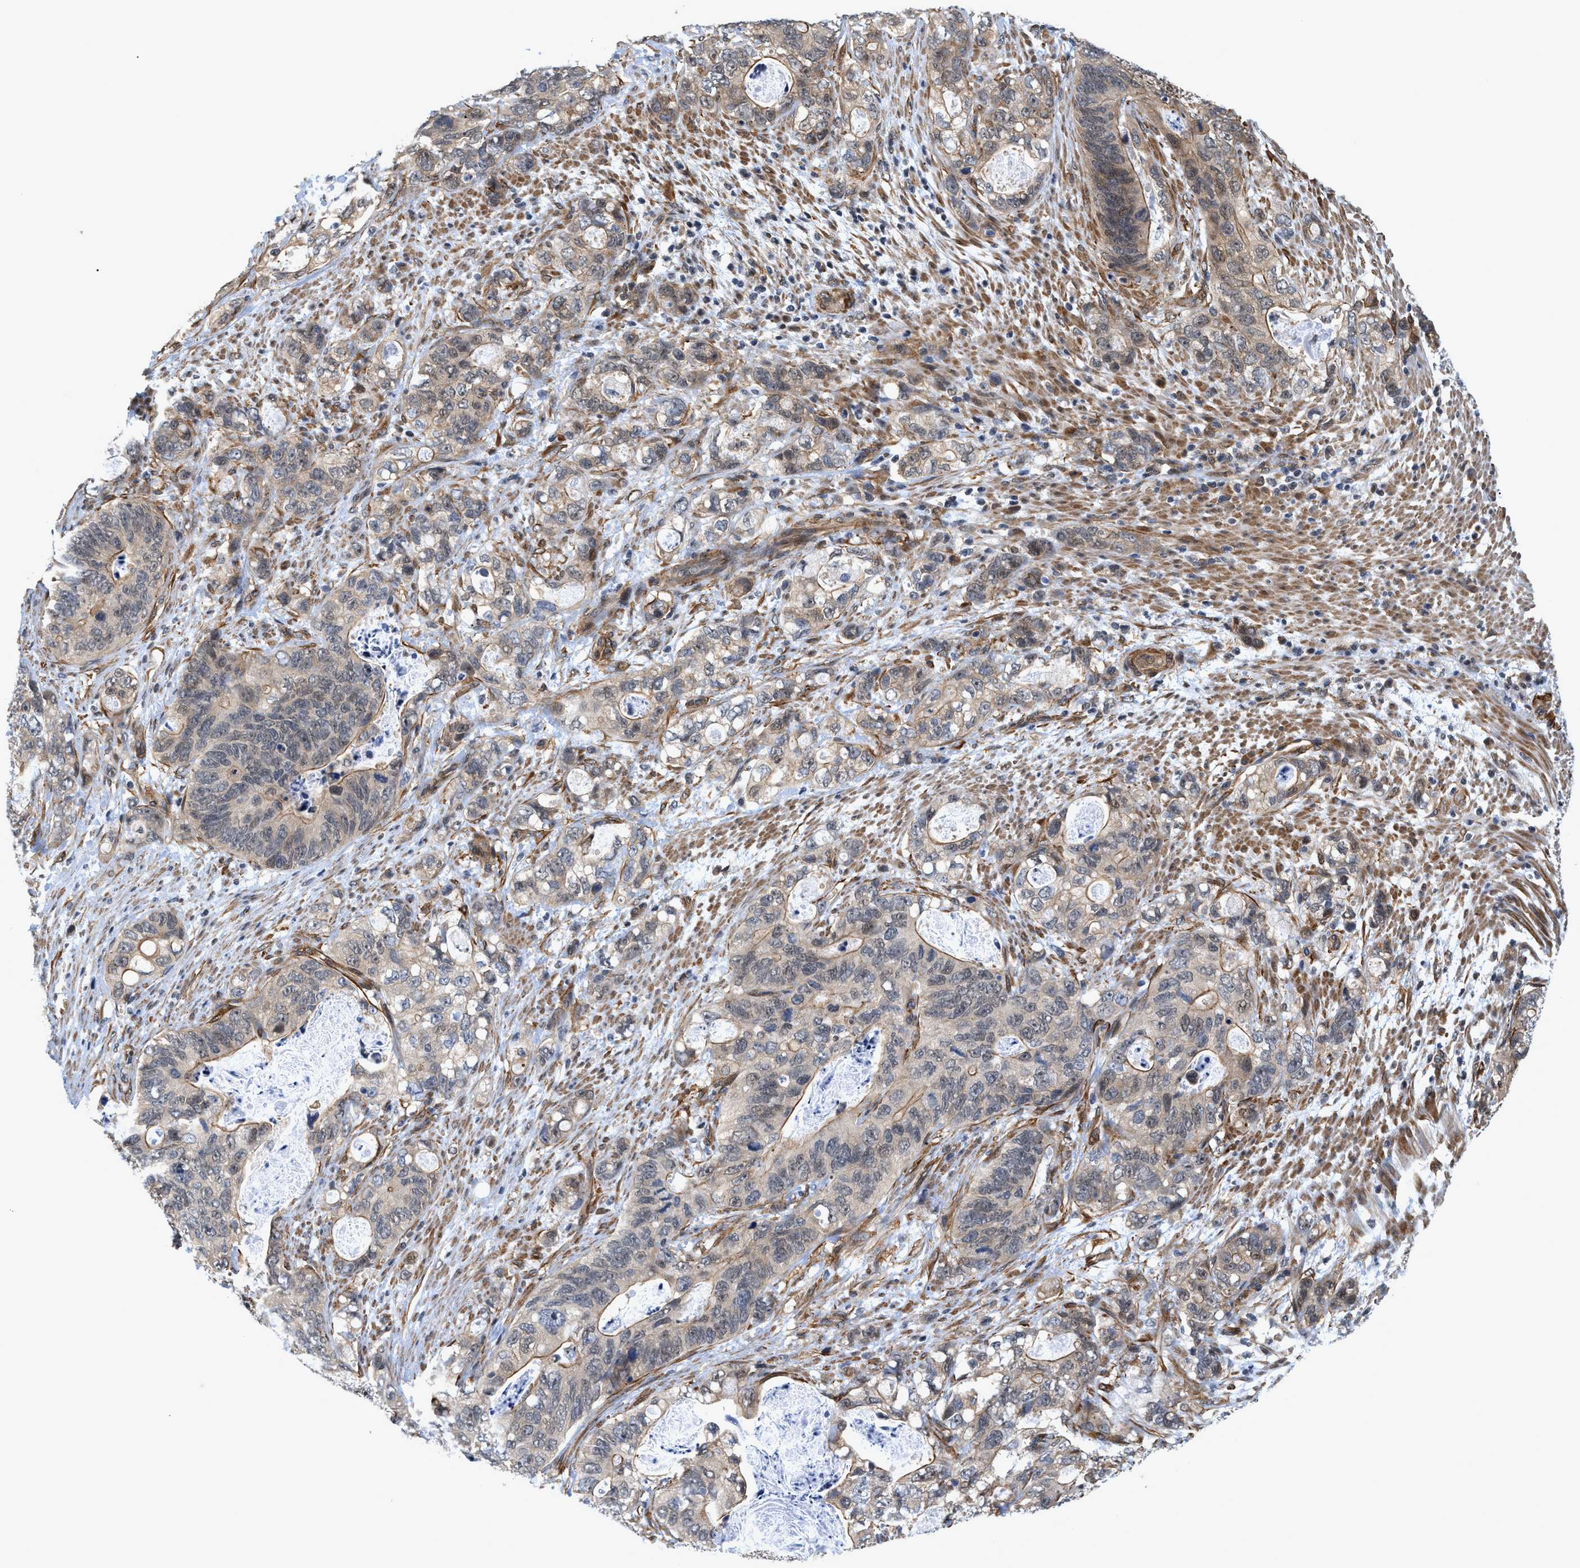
{"staining": {"intensity": "weak", "quantity": "<25%", "location": "cytoplasmic/membranous,nuclear"}, "tissue": "stomach cancer", "cell_type": "Tumor cells", "image_type": "cancer", "snomed": [{"axis": "morphology", "description": "Normal tissue, NOS"}, {"axis": "morphology", "description": "Adenocarcinoma, NOS"}, {"axis": "topography", "description": "Stomach"}], "caption": "An IHC image of stomach cancer (adenocarcinoma) is shown. There is no staining in tumor cells of stomach cancer (adenocarcinoma). Nuclei are stained in blue.", "gene": "GPRASP2", "patient": {"sex": "female", "age": 89}}